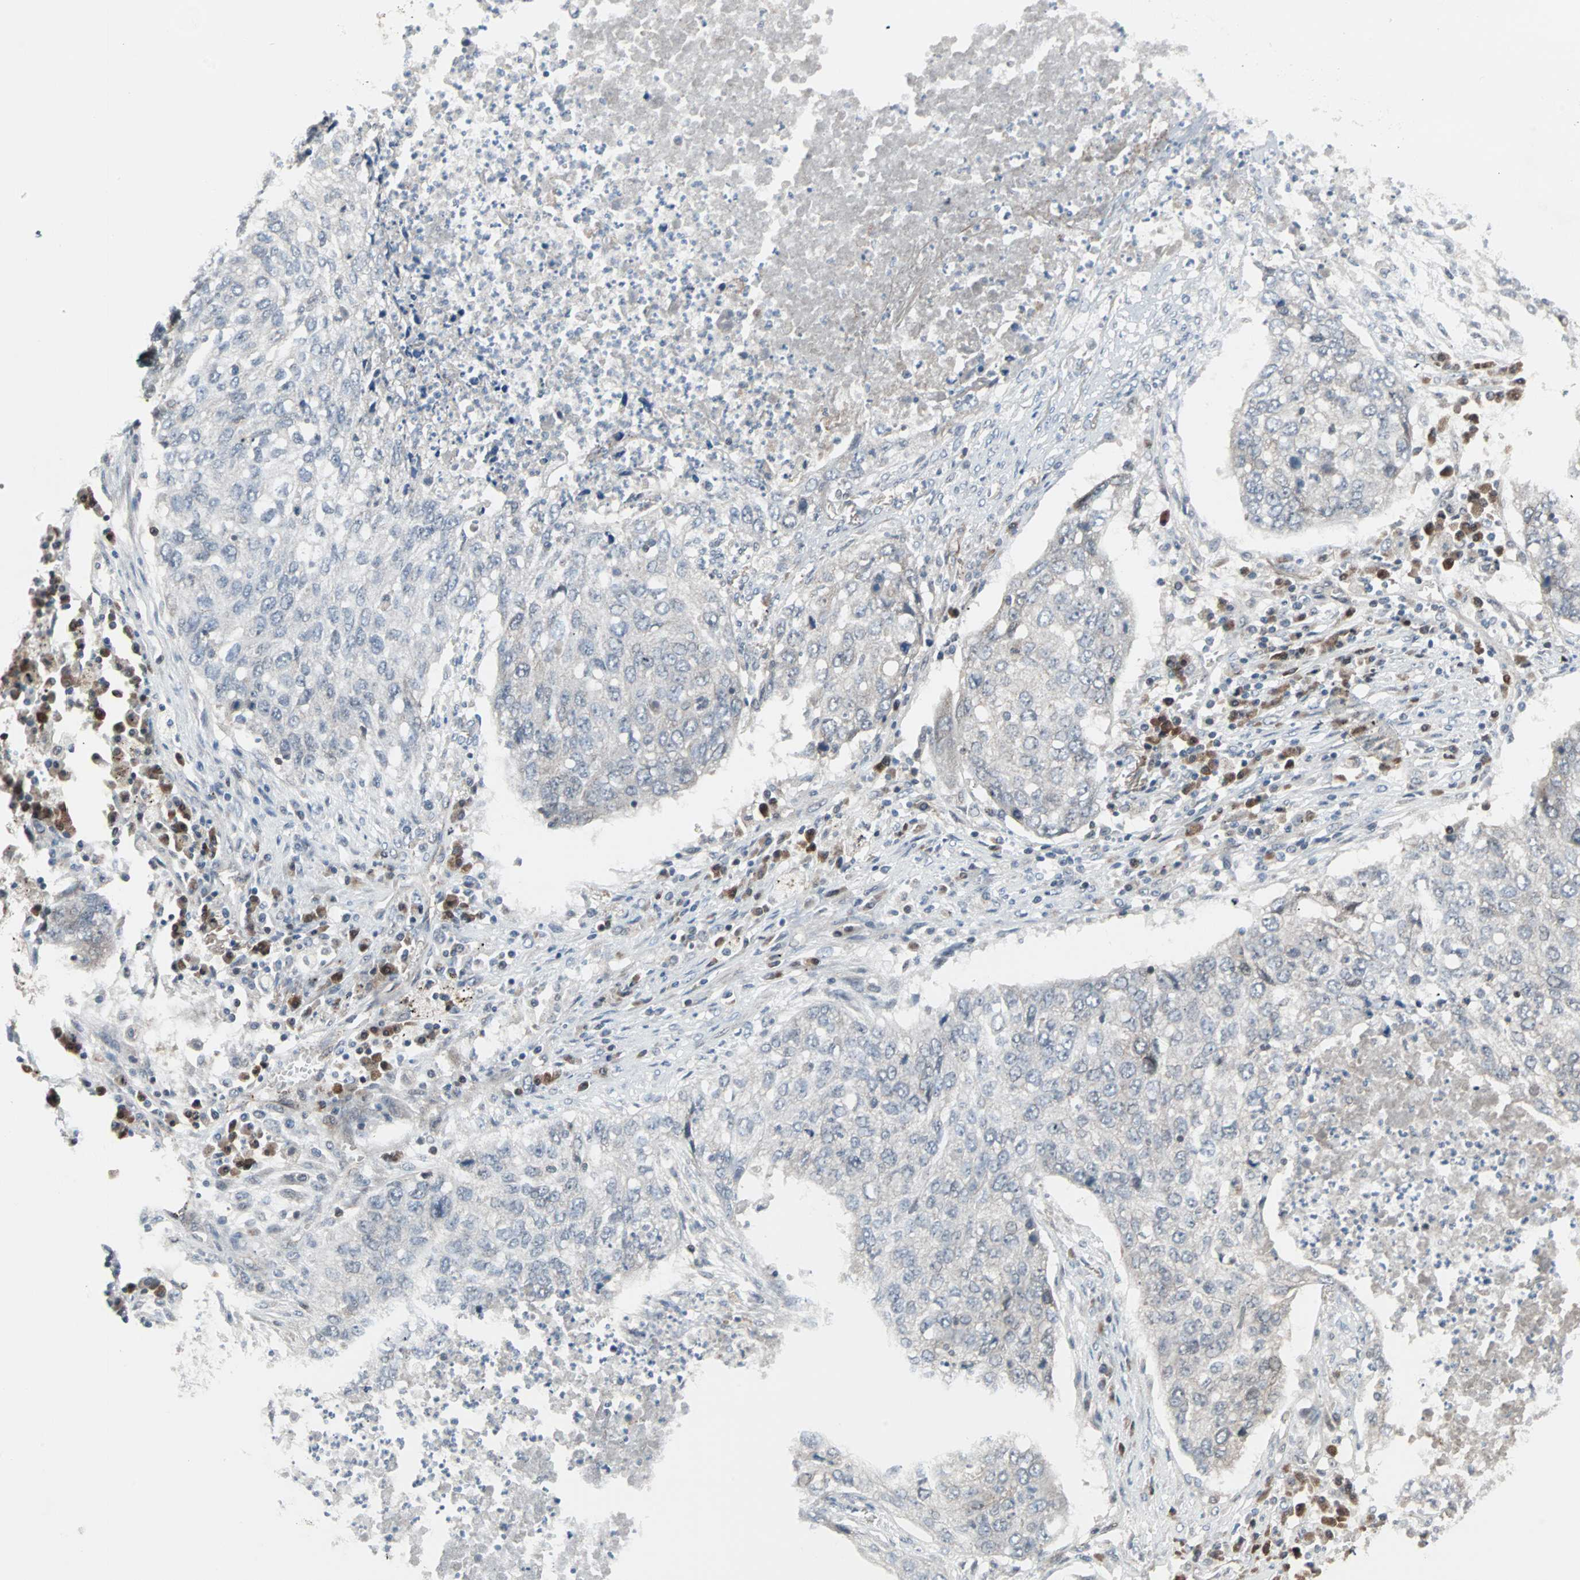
{"staining": {"intensity": "negative", "quantity": "none", "location": "none"}, "tissue": "lung cancer", "cell_type": "Tumor cells", "image_type": "cancer", "snomed": [{"axis": "morphology", "description": "Squamous cell carcinoma, NOS"}, {"axis": "topography", "description": "Lung"}], "caption": "The IHC histopathology image has no significant positivity in tumor cells of lung squamous cell carcinoma tissue. (Stains: DAB (3,3'-diaminobenzidine) immunohistochemistry (IHC) with hematoxylin counter stain, Microscopy: brightfield microscopy at high magnification).", "gene": "CASP3", "patient": {"sex": "female", "age": 63}}